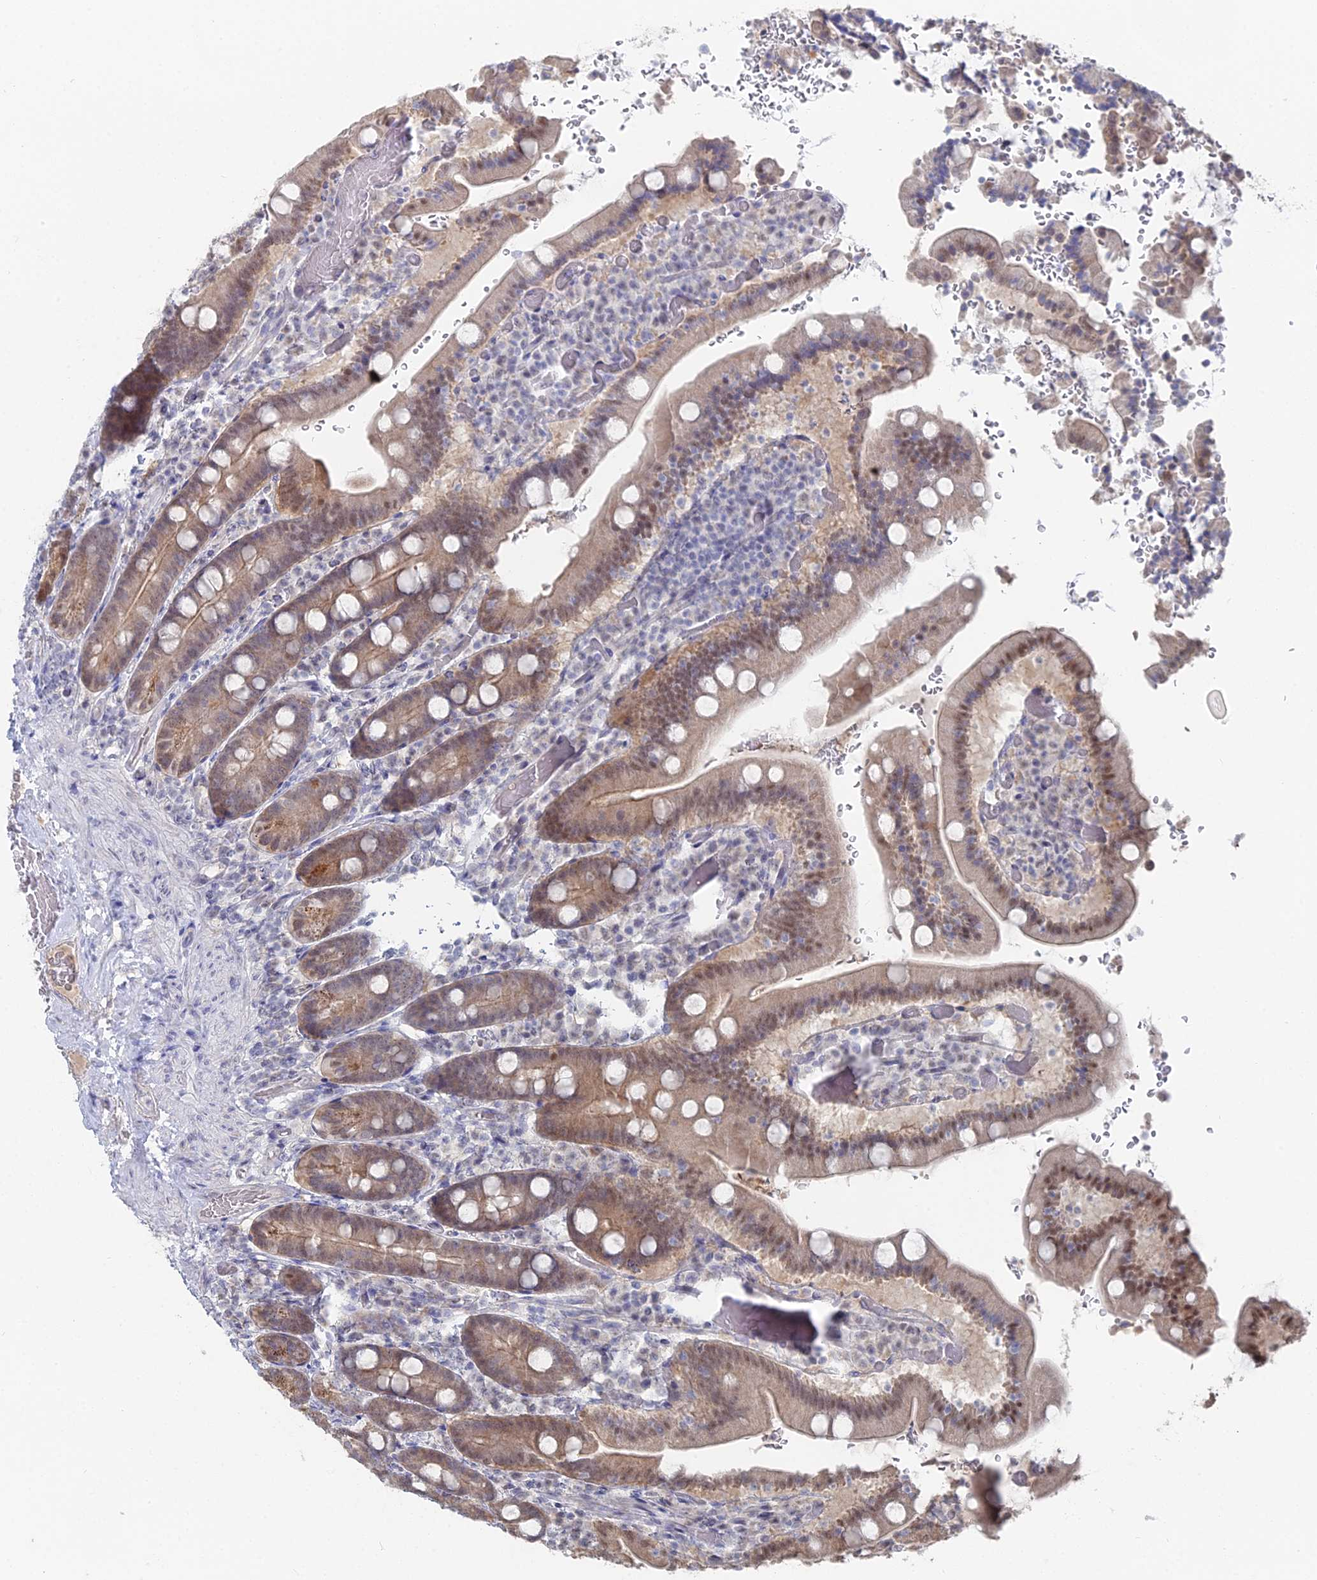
{"staining": {"intensity": "moderate", "quantity": ">75%", "location": "cytoplasmic/membranous,nuclear"}, "tissue": "duodenum", "cell_type": "Glandular cells", "image_type": "normal", "snomed": [{"axis": "morphology", "description": "Normal tissue, NOS"}, {"axis": "topography", "description": "Duodenum"}], "caption": "Brown immunohistochemical staining in benign human duodenum demonstrates moderate cytoplasmic/membranous,nuclear expression in approximately >75% of glandular cells.", "gene": "THAP4", "patient": {"sex": "female", "age": 62}}